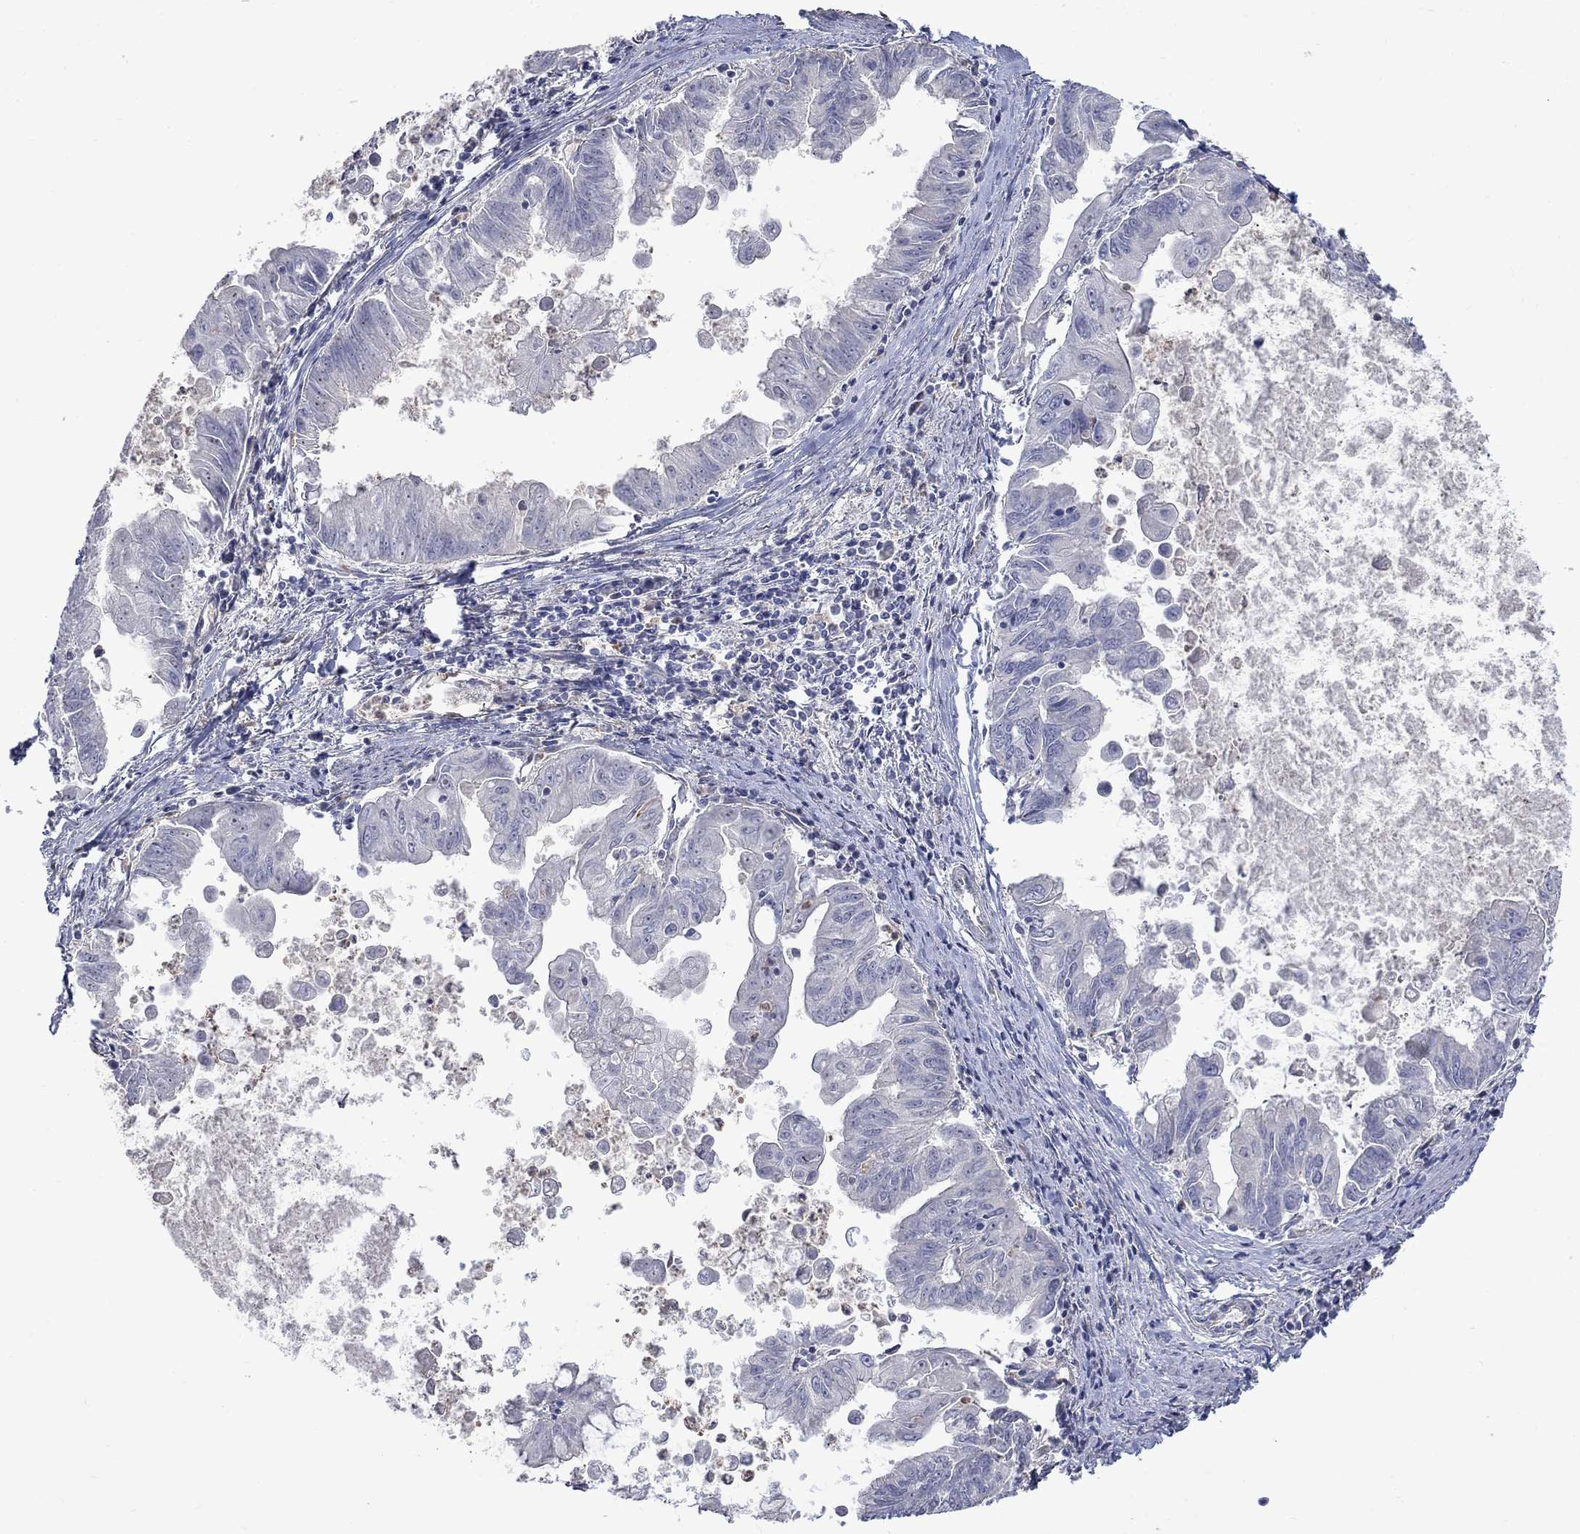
{"staining": {"intensity": "negative", "quantity": "none", "location": "none"}, "tissue": "stomach cancer", "cell_type": "Tumor cells", "image_type": "cancer", "snomed": [{"axis": "morphology", "description": "Adenocarcinoma, NOS"}, {"axis": "topography", "description": "Stomach, upper"}], "caption": "This histopathology image is of stomach cancer stained with immunohistochemistry to label a protein in brown with the nuclei are counter-stained blue. There is no expression in tumor cells.", "gene": "CAMKK2", "patient": {"sex": "male", "age": 80}}